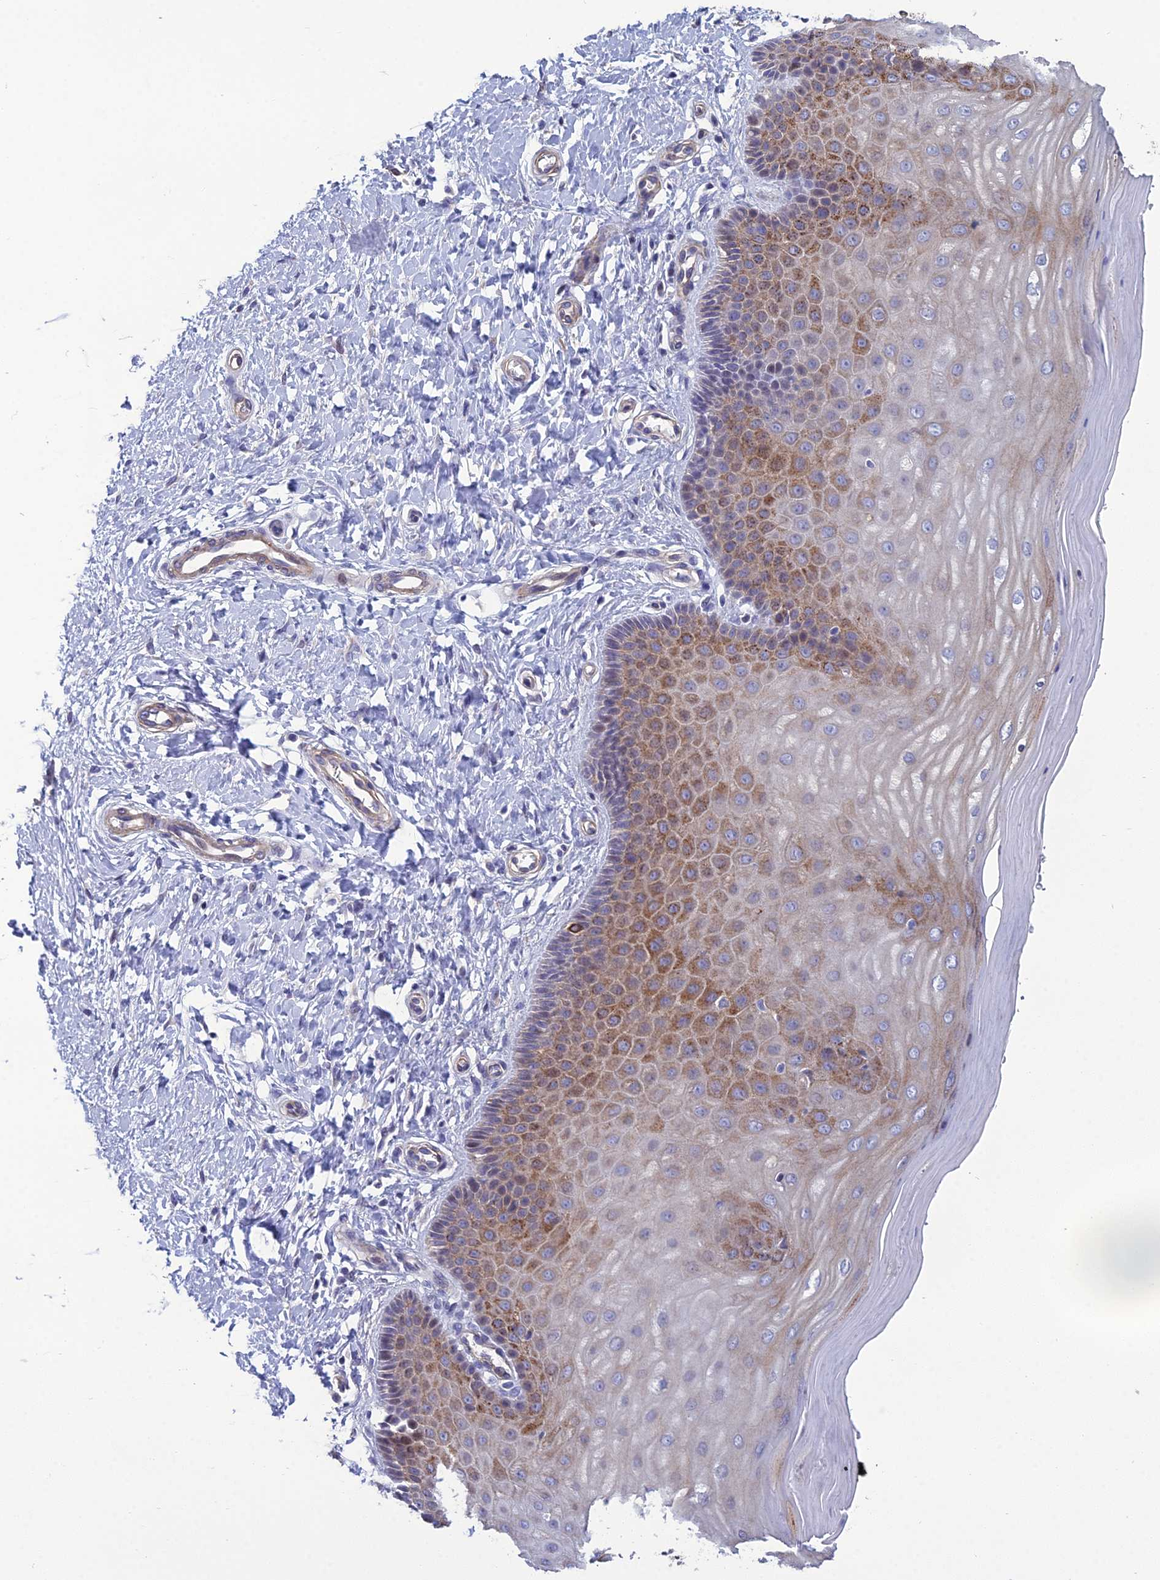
{"staining": {"intensity": "moderate", "quantity": ">75%", "location": "cytoplasmic/membranous"}, "tissue": "cervix", "cell_type": "Glandular cells", "image_type": "normal", "snomed": [{"axis": "morphology", "description": "Normal tissue, NOS"}, {"axis": "topography", "description": "Cervix"}], "caption": "Unremarkable cervix exhibits moderate cytoplasmic/membranous staining in about >75% of glandular cells, visualized by immunohistochemistry.", "gene": "LZTS2", "patient": {"sex": "female", "age": 55}}